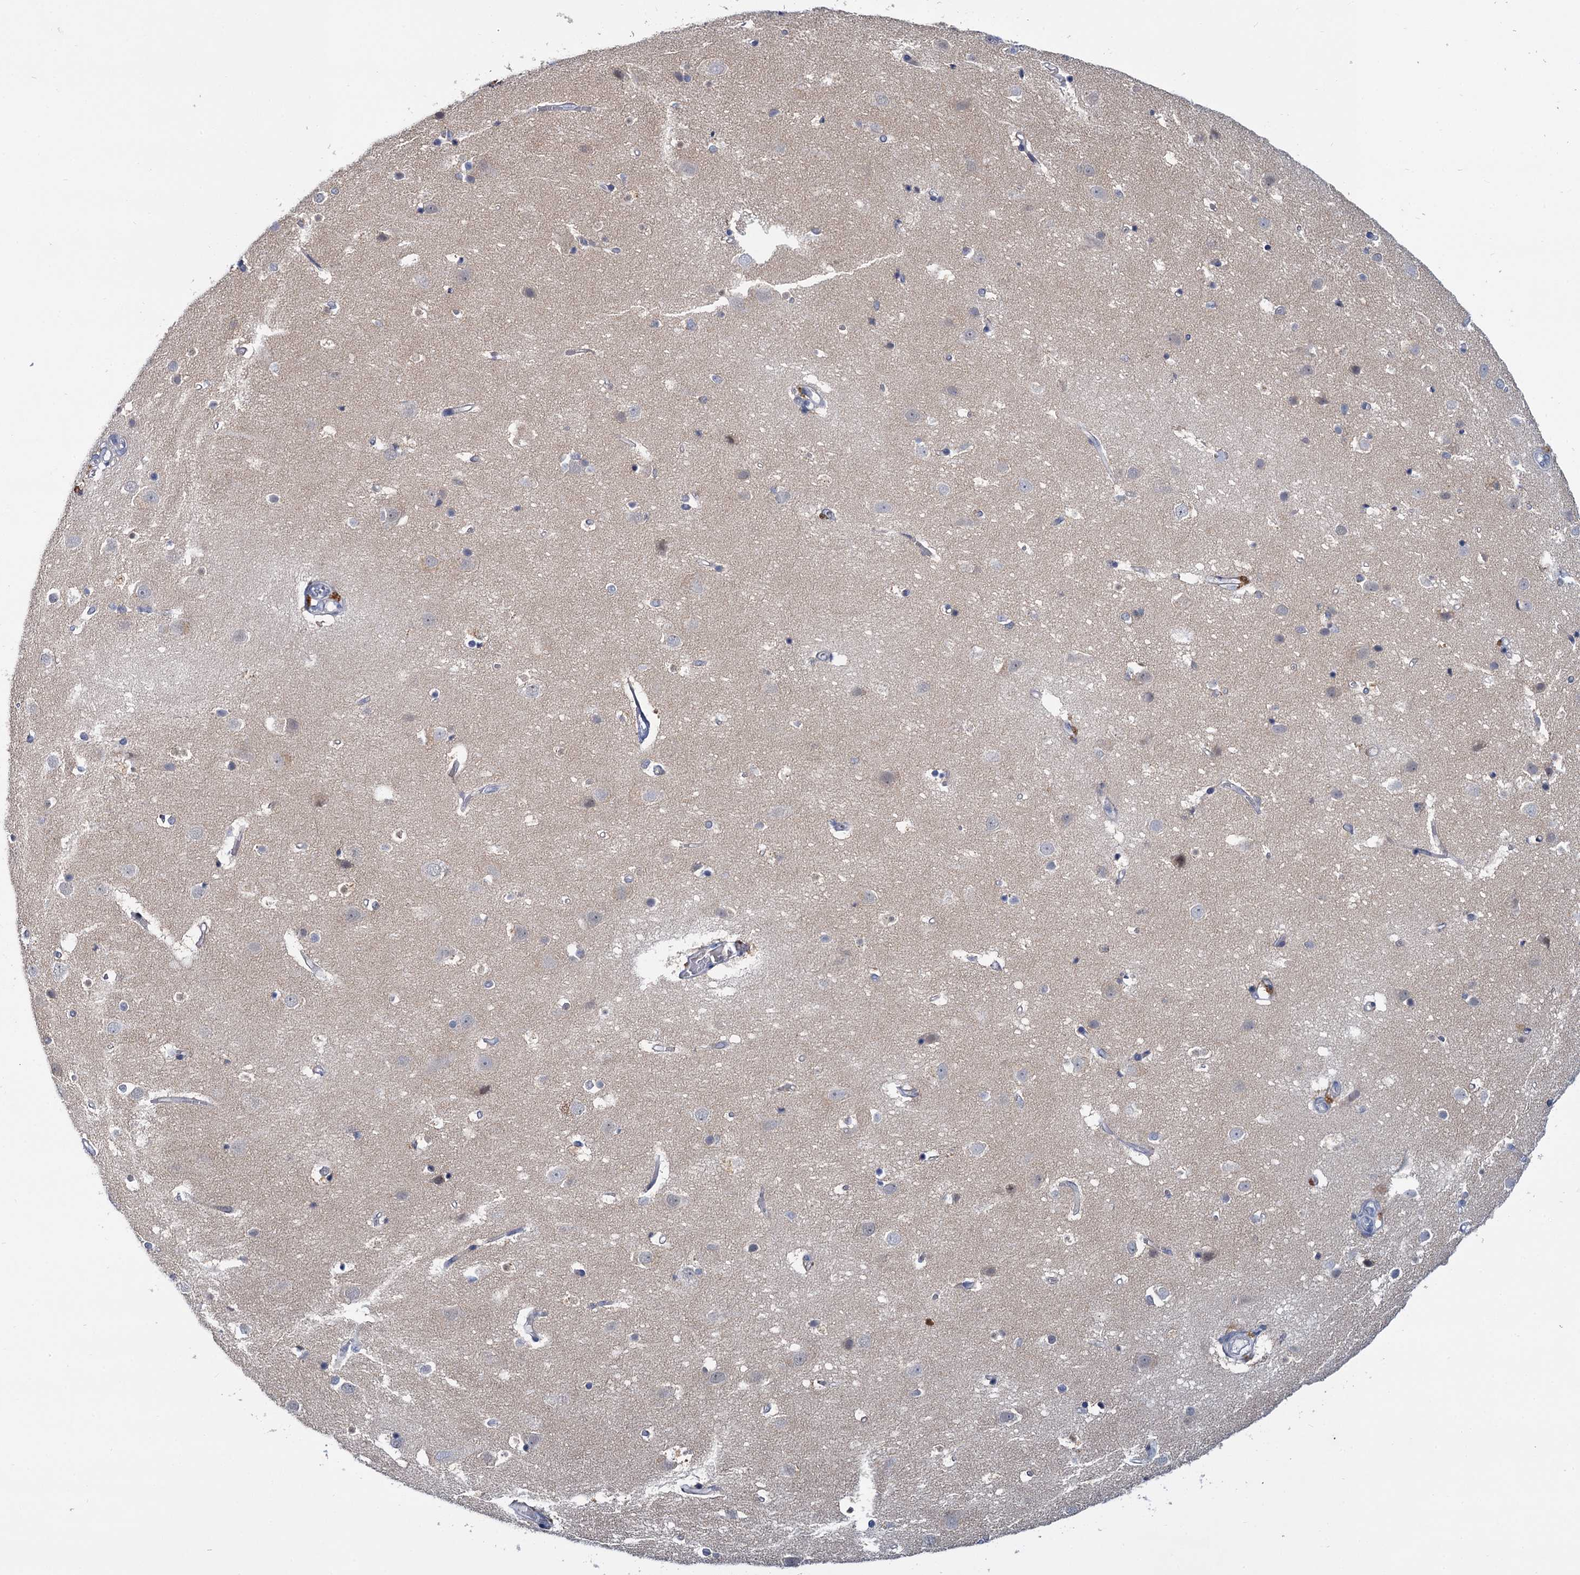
{"staining": {"intensity": "negative", "quantity": "none", "location": "none"}, "tissue": "cerebral cortex", "cell_type": "Endothelial cells", "image_type": "normal", "snomed": [{"axis": "morphology", "description": "Normal tissue, NOS"}, {"axis": "topography", "description": "Cerebral cortex"}], "caption": "This is a histopathology image of IHC staining of benign cerebral cortex, which shows no staining in endothelial cells.", "gene": "ANKRD42", "patient": {"sex": "male", "age": 54}}